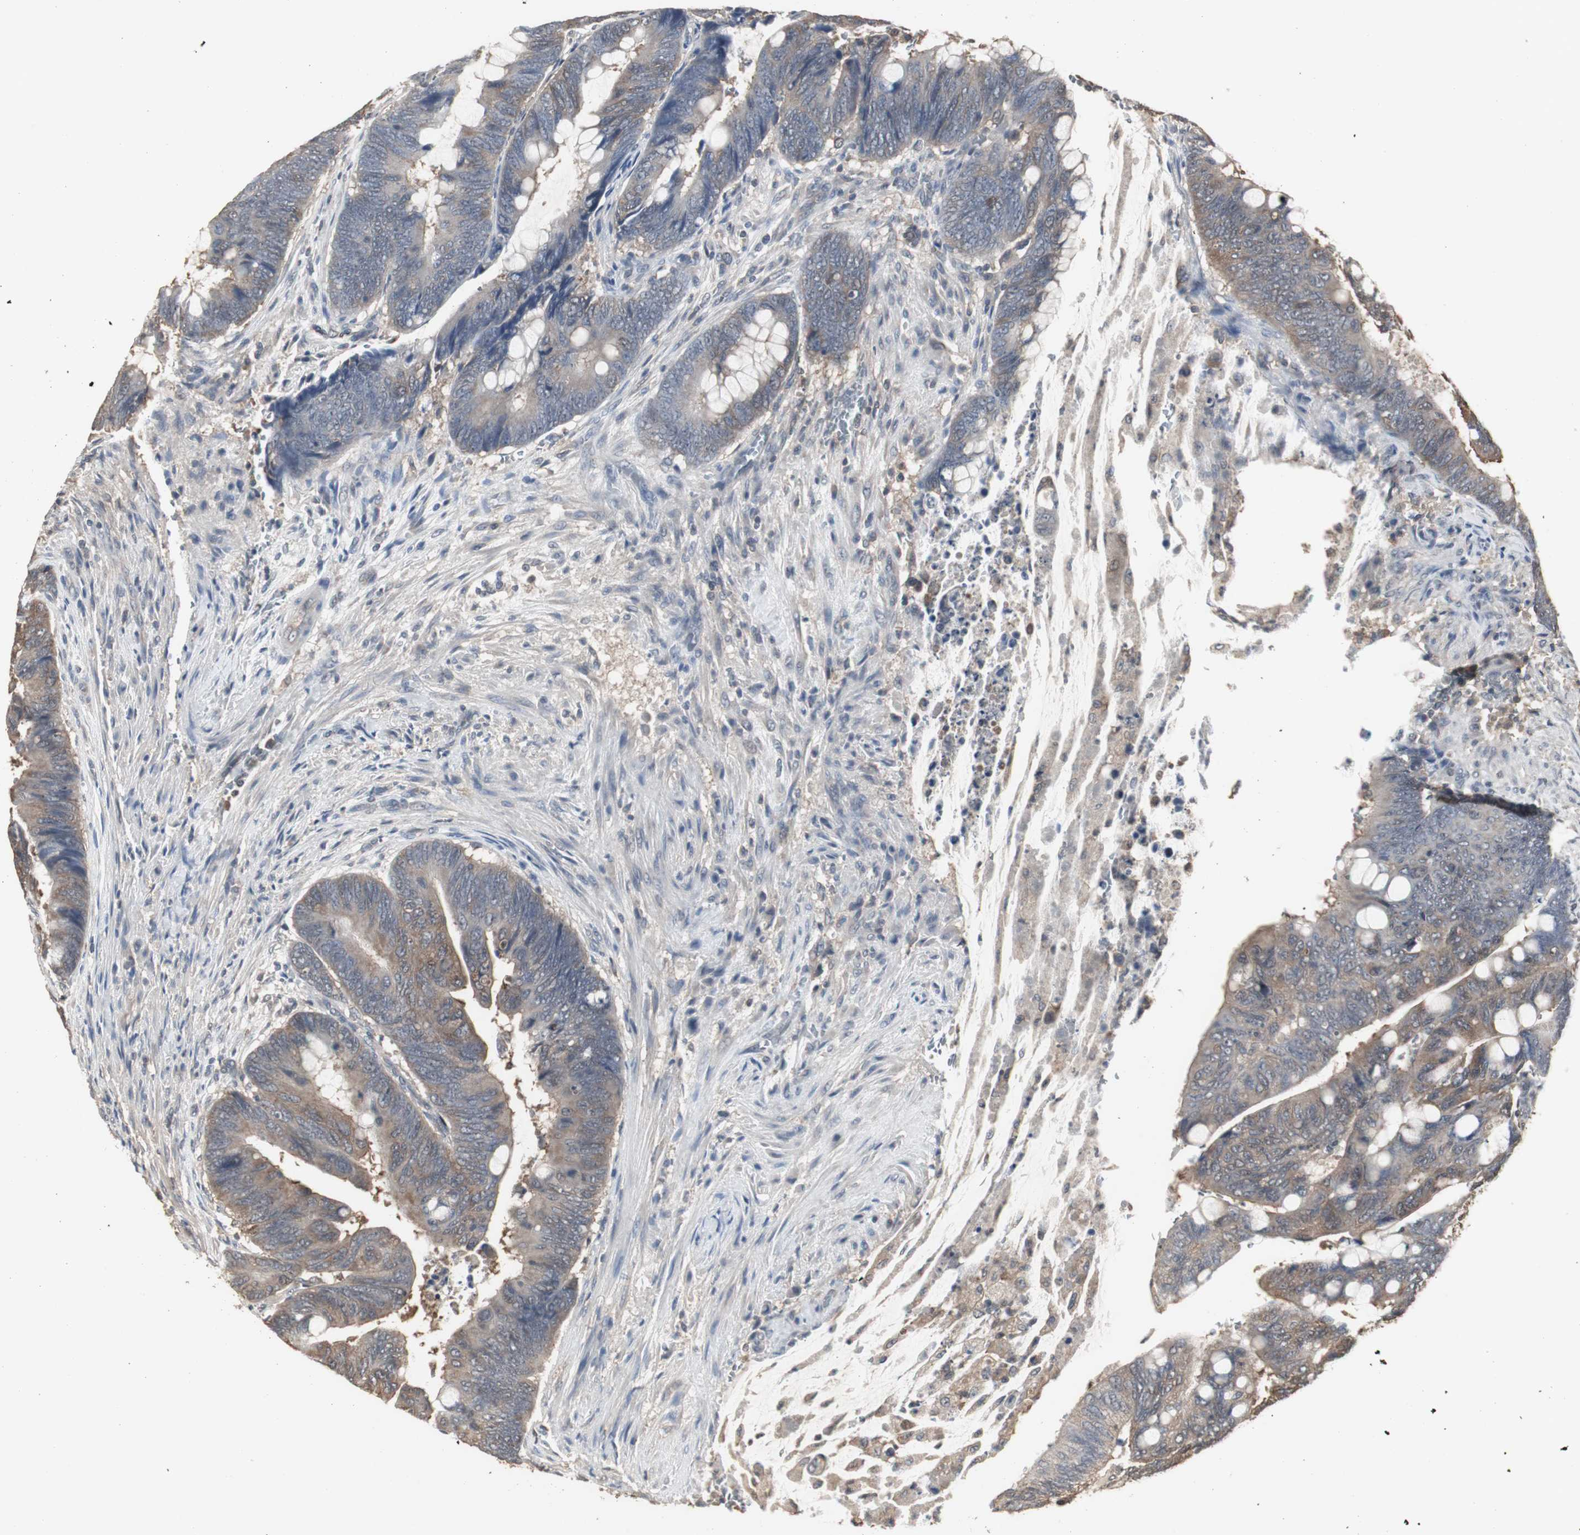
{"staining": {"intensity": "moderate", "quantity": ">75%", "location": "cytoplasmic/membranous"}, "tissue": "colorectal cancer", "cell_type": "Tumor cells", "image_type": "cancer", "snomed": [{"axis": "morphology", "description": "Normal tissue, NOS"}, {"axis": "morphology", "description": "Adenocarcinoma, NOS"}, {"axis": "topography", "description": "Rectum"}], "caption": "A high-resolution image shows immunohistochemistry staining of colorectal cancer (adenocarcinoma), which displays moderate cytoplasmic/membranous expression in about >75% of tumor cells.", "gene": "HPRT1", "patient": {"sex": "male", "age": 92}}